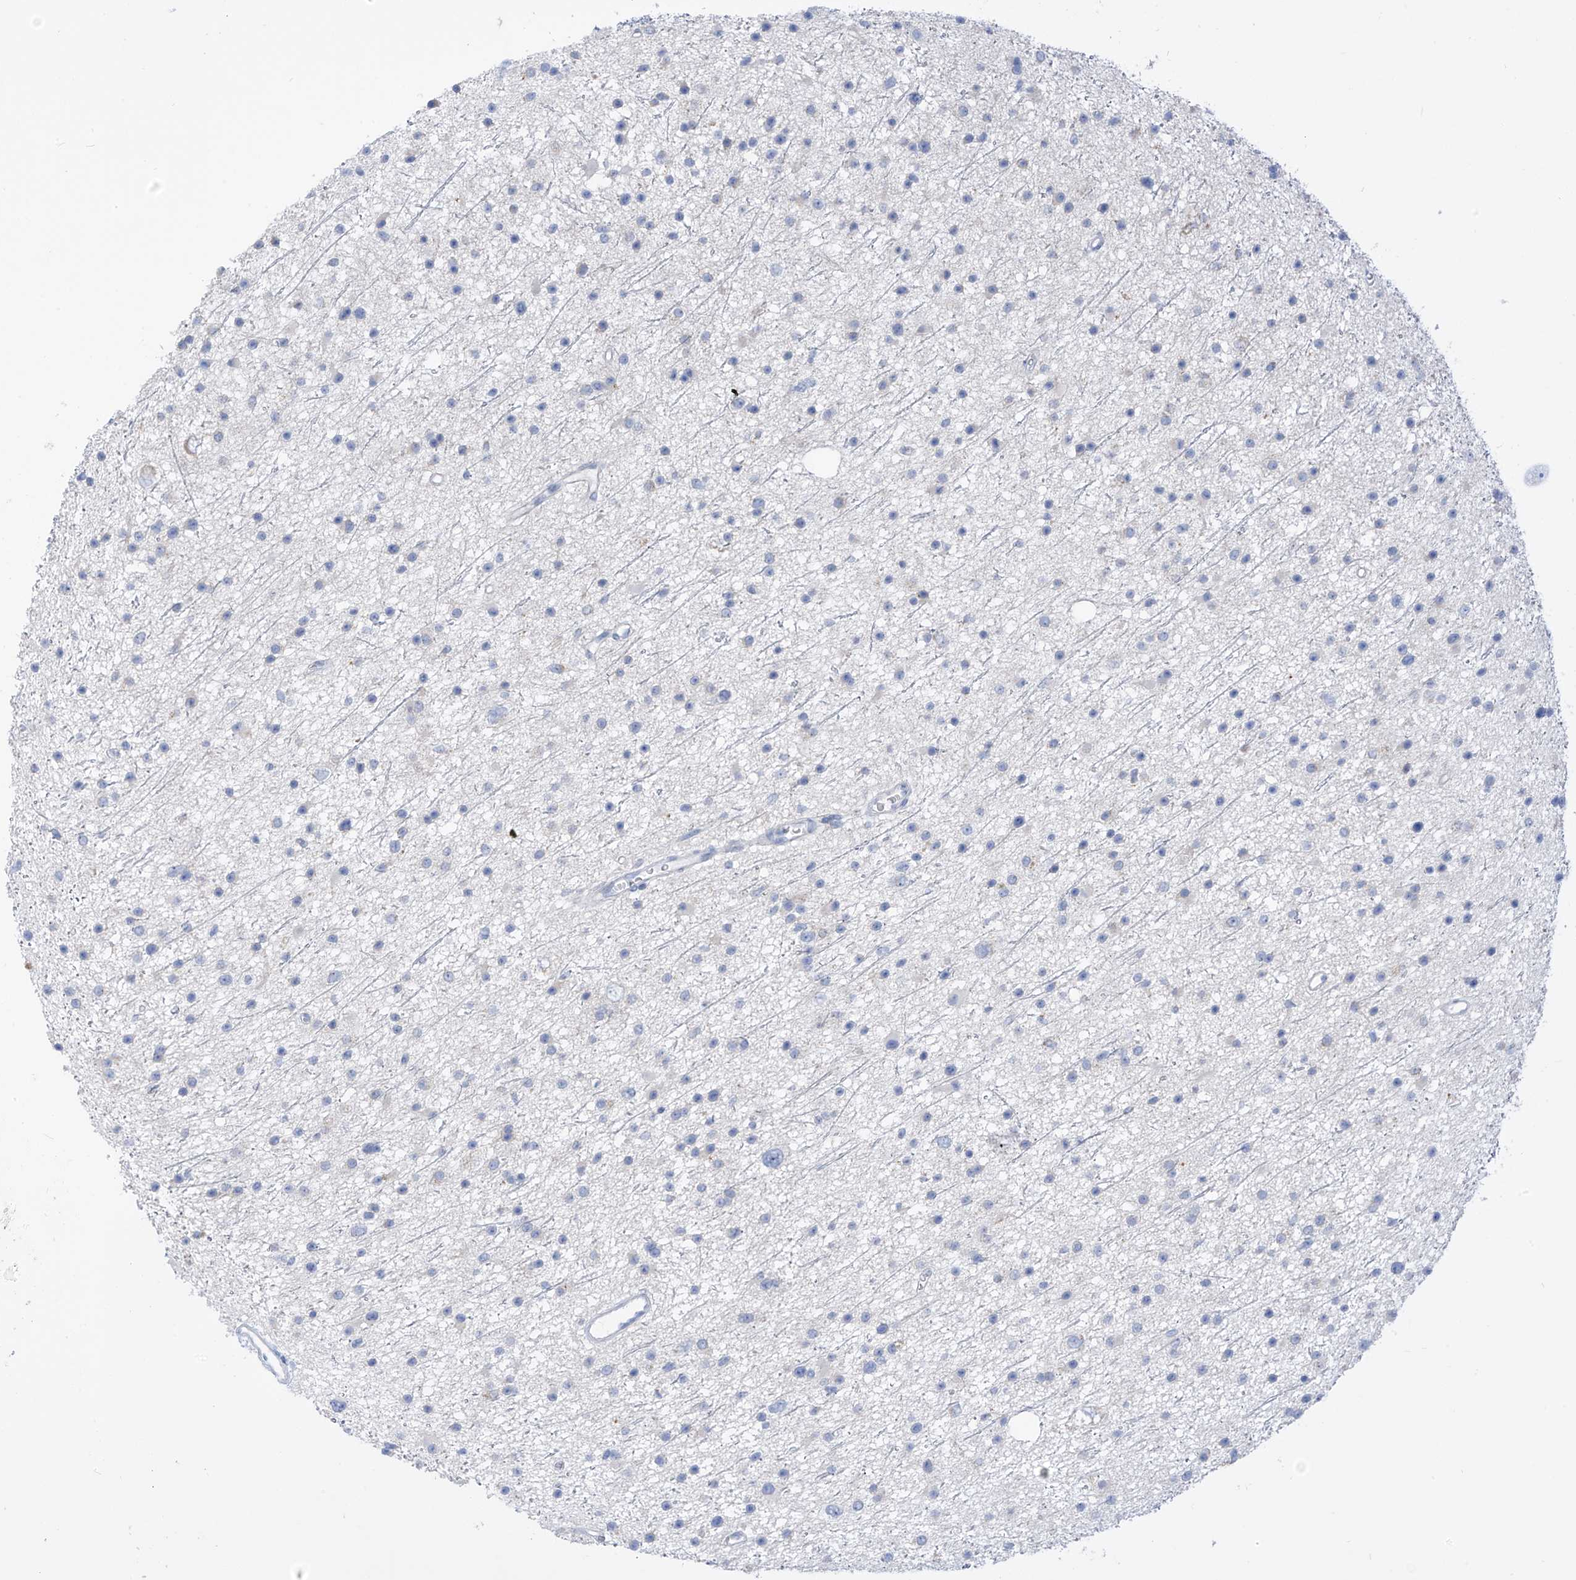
{"staining": {"intensity": "negative", "quantity": "none", "location": "none"}, "tissue": "glioma", "cell_type": "Tumor cells", "image_type": "cancer", "snomed": [{"axis": "morphology", "description": "Glioma, malignant, Low grade"}, {"axis": "topography", "description": "Cerebral cortex"}], "caption": "This is an immunohistochemistry micrograph of human glioma. There is no staining in tumor cells.", "gene": "ZNF404", "patient": {"sex": "female", "age": 39}}